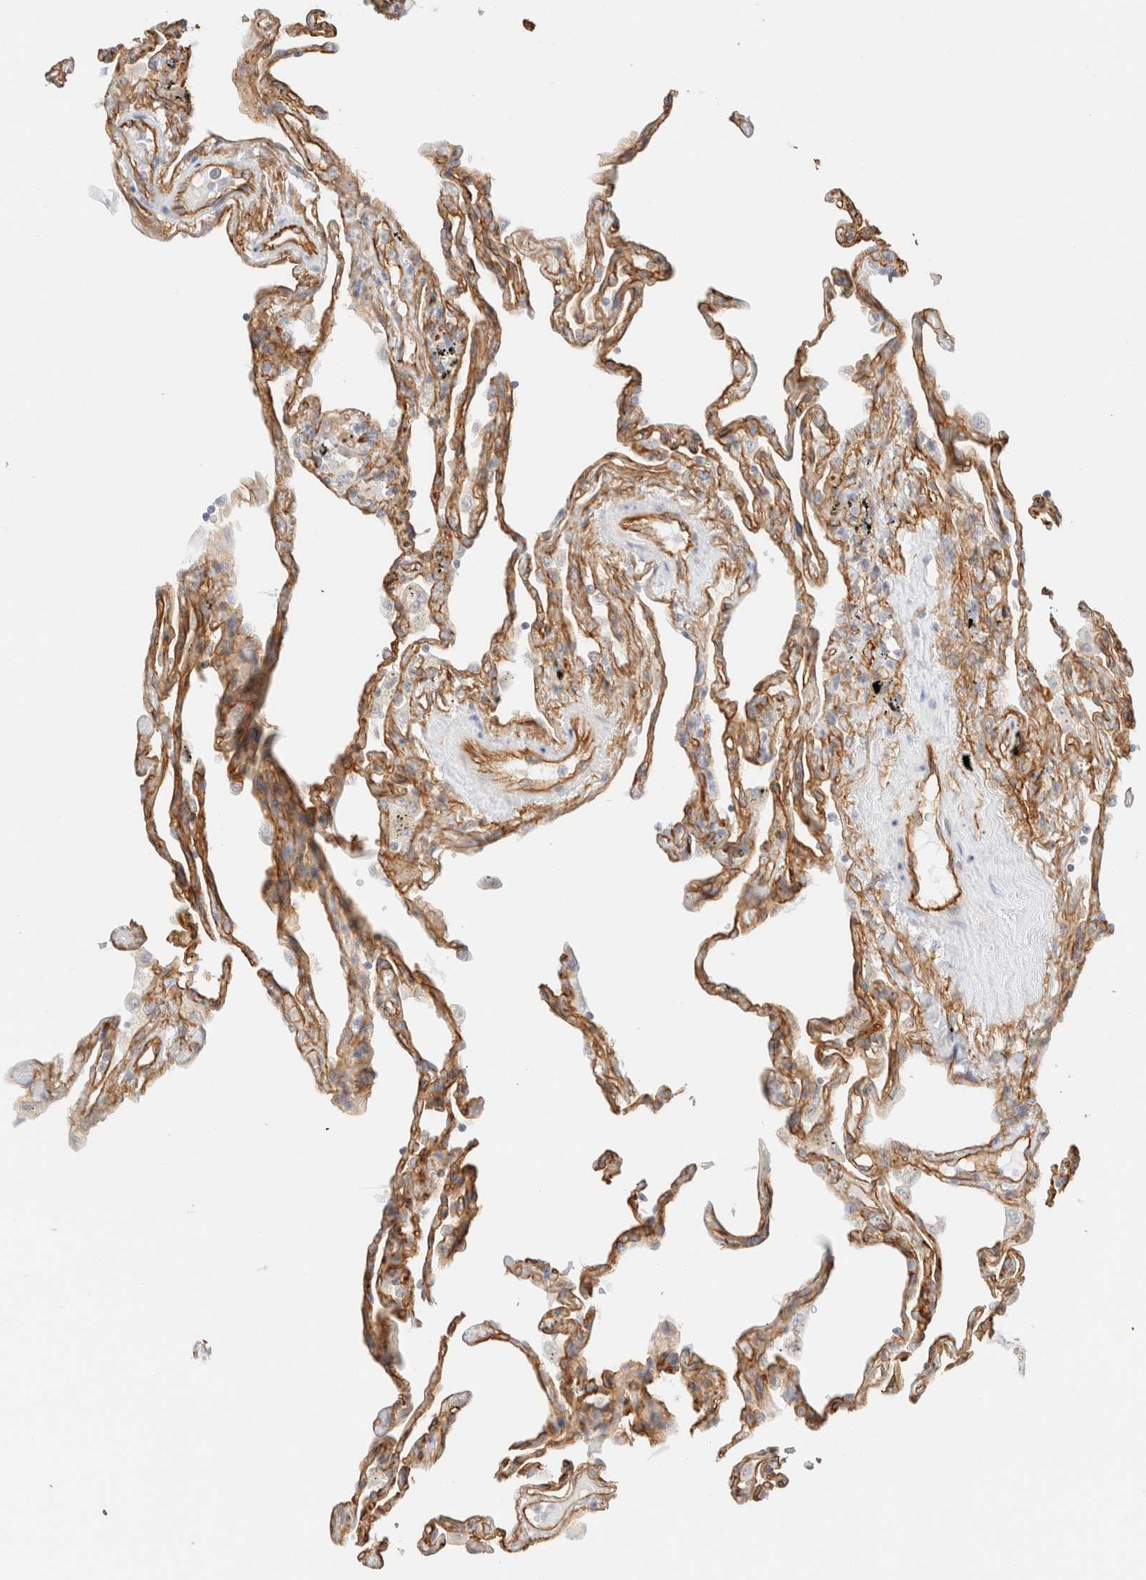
{"staining": {"intensity": "moderate", "quantity": ">75%", "location": "cytoplasmic/membranous"}, "tissue": "lung", "cell_type": "Alveolar cells", "image_type": "normal", "snomed": [{"axis": "morphology", "description": "Normal tissue, NOS"}, {"axis": "topography", "description": "Lung"}], "caption": "Immunohistochemistry (IHC) micrograph of unremarkable lung: lung stained using immunohistochemistry displays medium levels of moderate protein expression localized specifically in the cytoplasmic/membranous of alveolar cells, appearing as a cytoplasmic/membranous brown color.", "gene": "CYB5R4", "patient": {"sex": "male", "age": 59}}